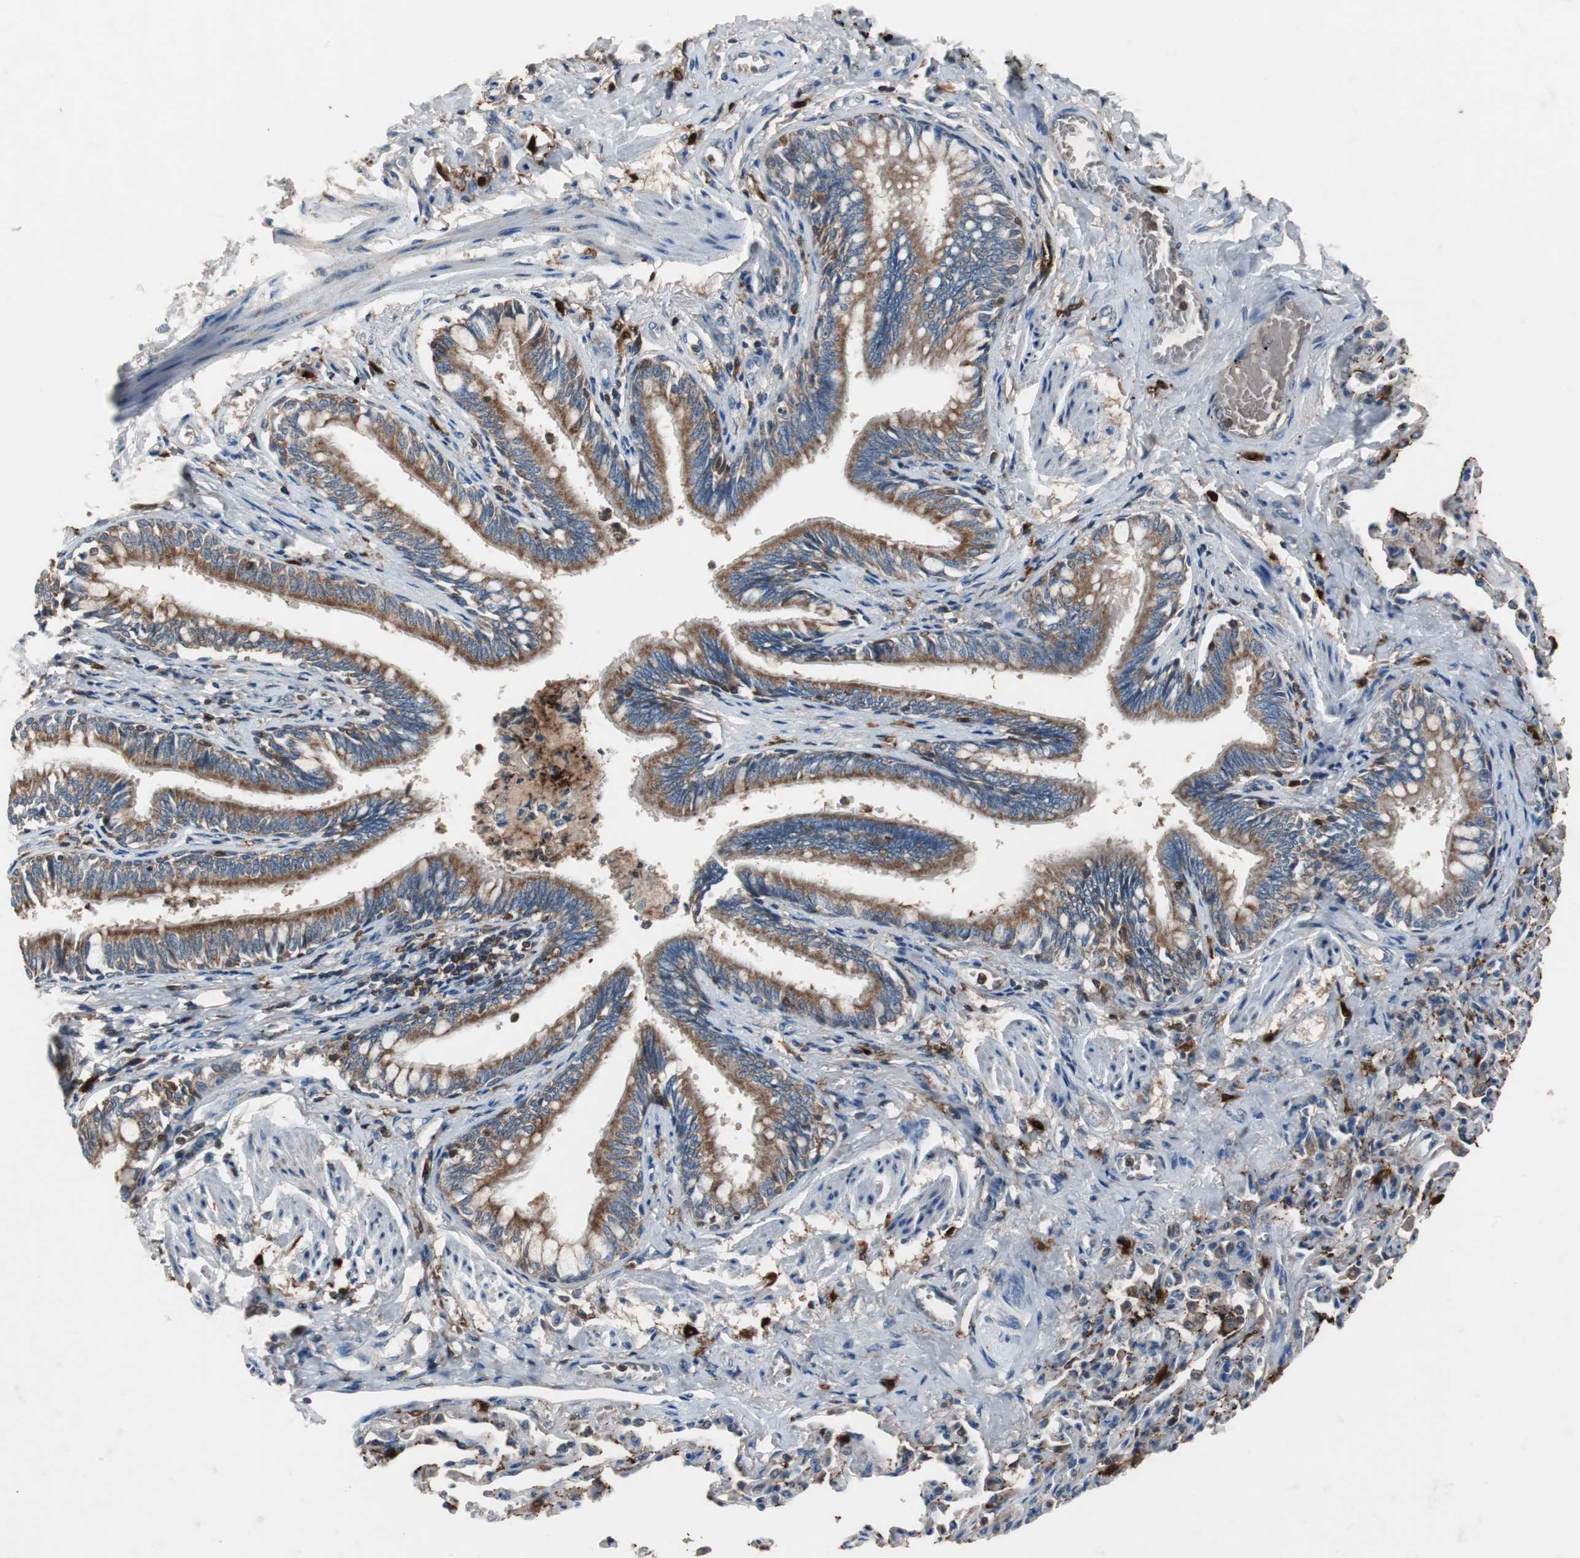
{"staining": {"intensity": "moderate", "quantity": ">75%", "location": "cytoplasmic/membranous"}, "tissue": "bronchus", "cell_type": "Respiratory epithelial cells", "image_type": "normal", "snomed": [{"axis": "morphology", "description": "Normal tissue, NOS"}, {"axis": "topography", "description": "Lung"}], "caption": "Immunohistochemical staining of unremarkable bronchus demonstrates medium levels of moderate cytoplasmic/membranous positivity in approximately >75% of respiratory epithelial cells. Nuclei are stained in blue.", "gene": "CALB2", "patient": {"sex": "male", "age": 64}}